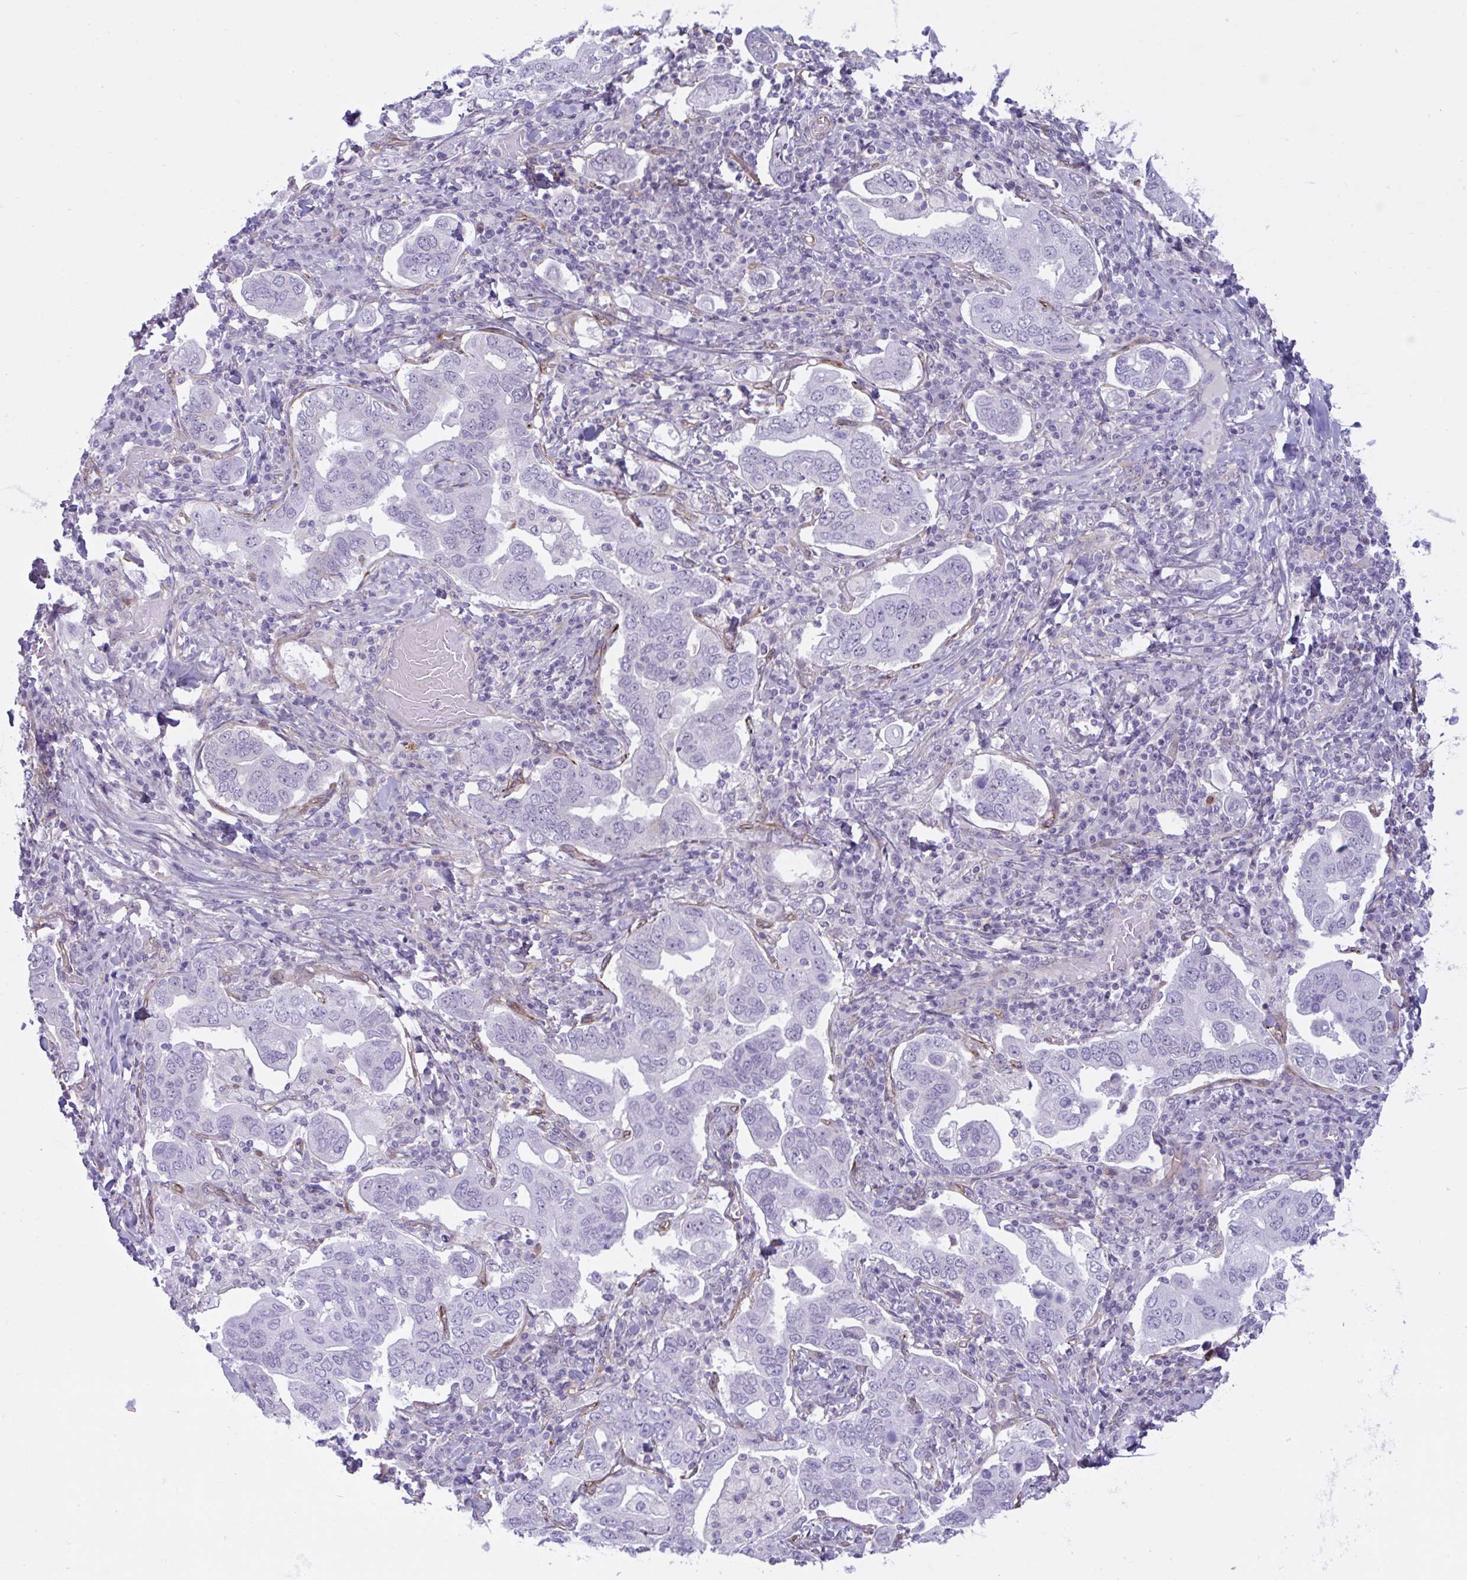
{"staining": {"intensity": "negative", "quantity": "none", "location": "none"}, "tissue": "stomach cancer", "cell_type": "Tumor cells", "image_type": "cancer", "snomed": [{"axis": "morphology", "description": "Adenocarcinoma, NOS"}, {"axis": "topography", "description": "Stomach, upper"}, {"axis": "topography", "description": "Stomach"}], "caption": "The image exhibits no staining of tumor cells in stomach cancer (adenocarcinoma).", "gene": "PRRT4", "patient": {"sex": "male", "age": 62}}